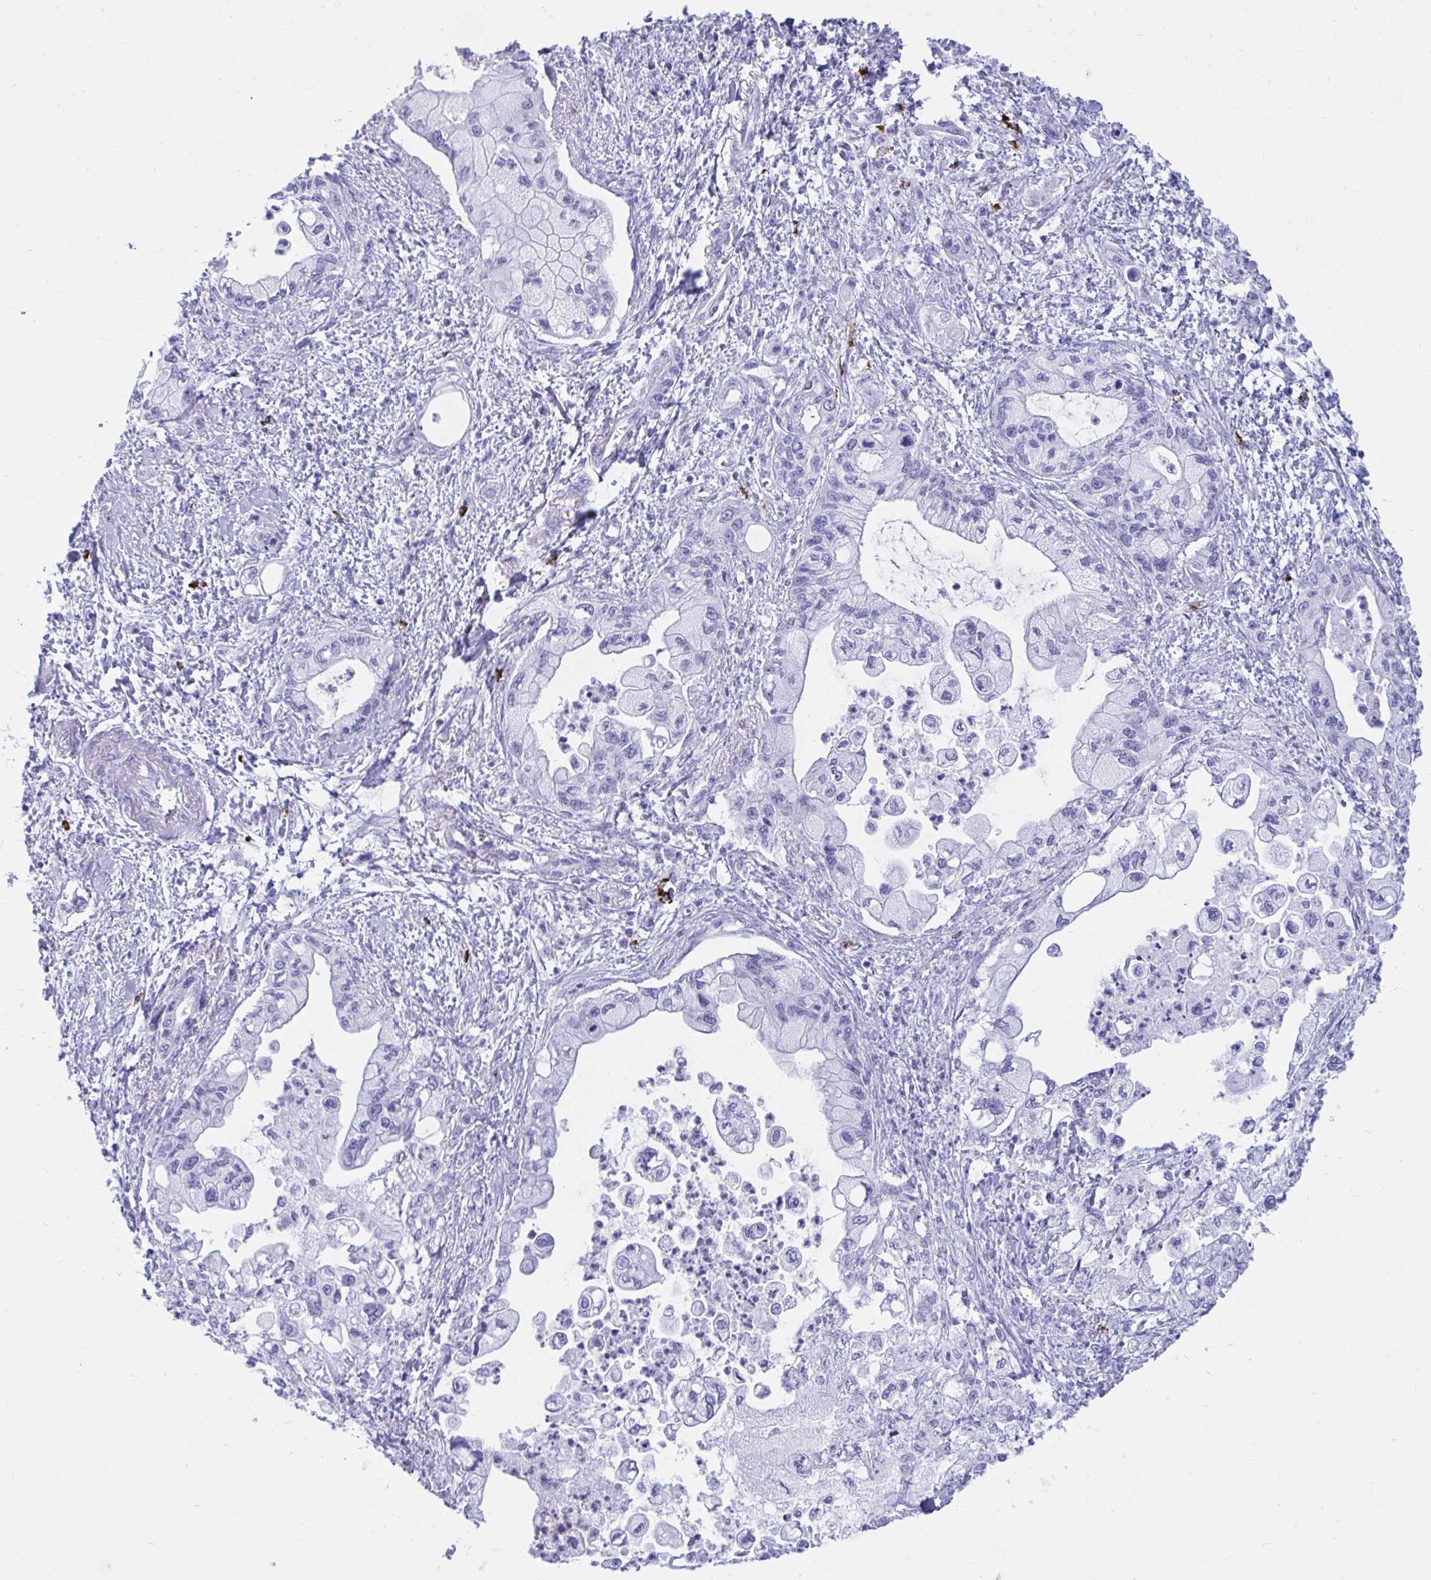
{"staining": {"intensity": "negative", "quantity": "none", "location": "none"}, "tissue": "pancreatic cancer", "cell_type": "Tumor cells", "image_type": "cancer", "snomed": [{"axis": "morphology", "description": "Adenocarcinoma, NOS"}, {"axis": "topography", "description": "Pancreas"}], "caption": "Protein analysis of pancreatic cancer (adenocarcinoma) reveals no significant positivity in tumor cells. (Immunohistochemistry (ihc), brightfield microscopy, high magnification).", "gene": "SHISA8", "patient": {"sex": "male", "age": 61}}